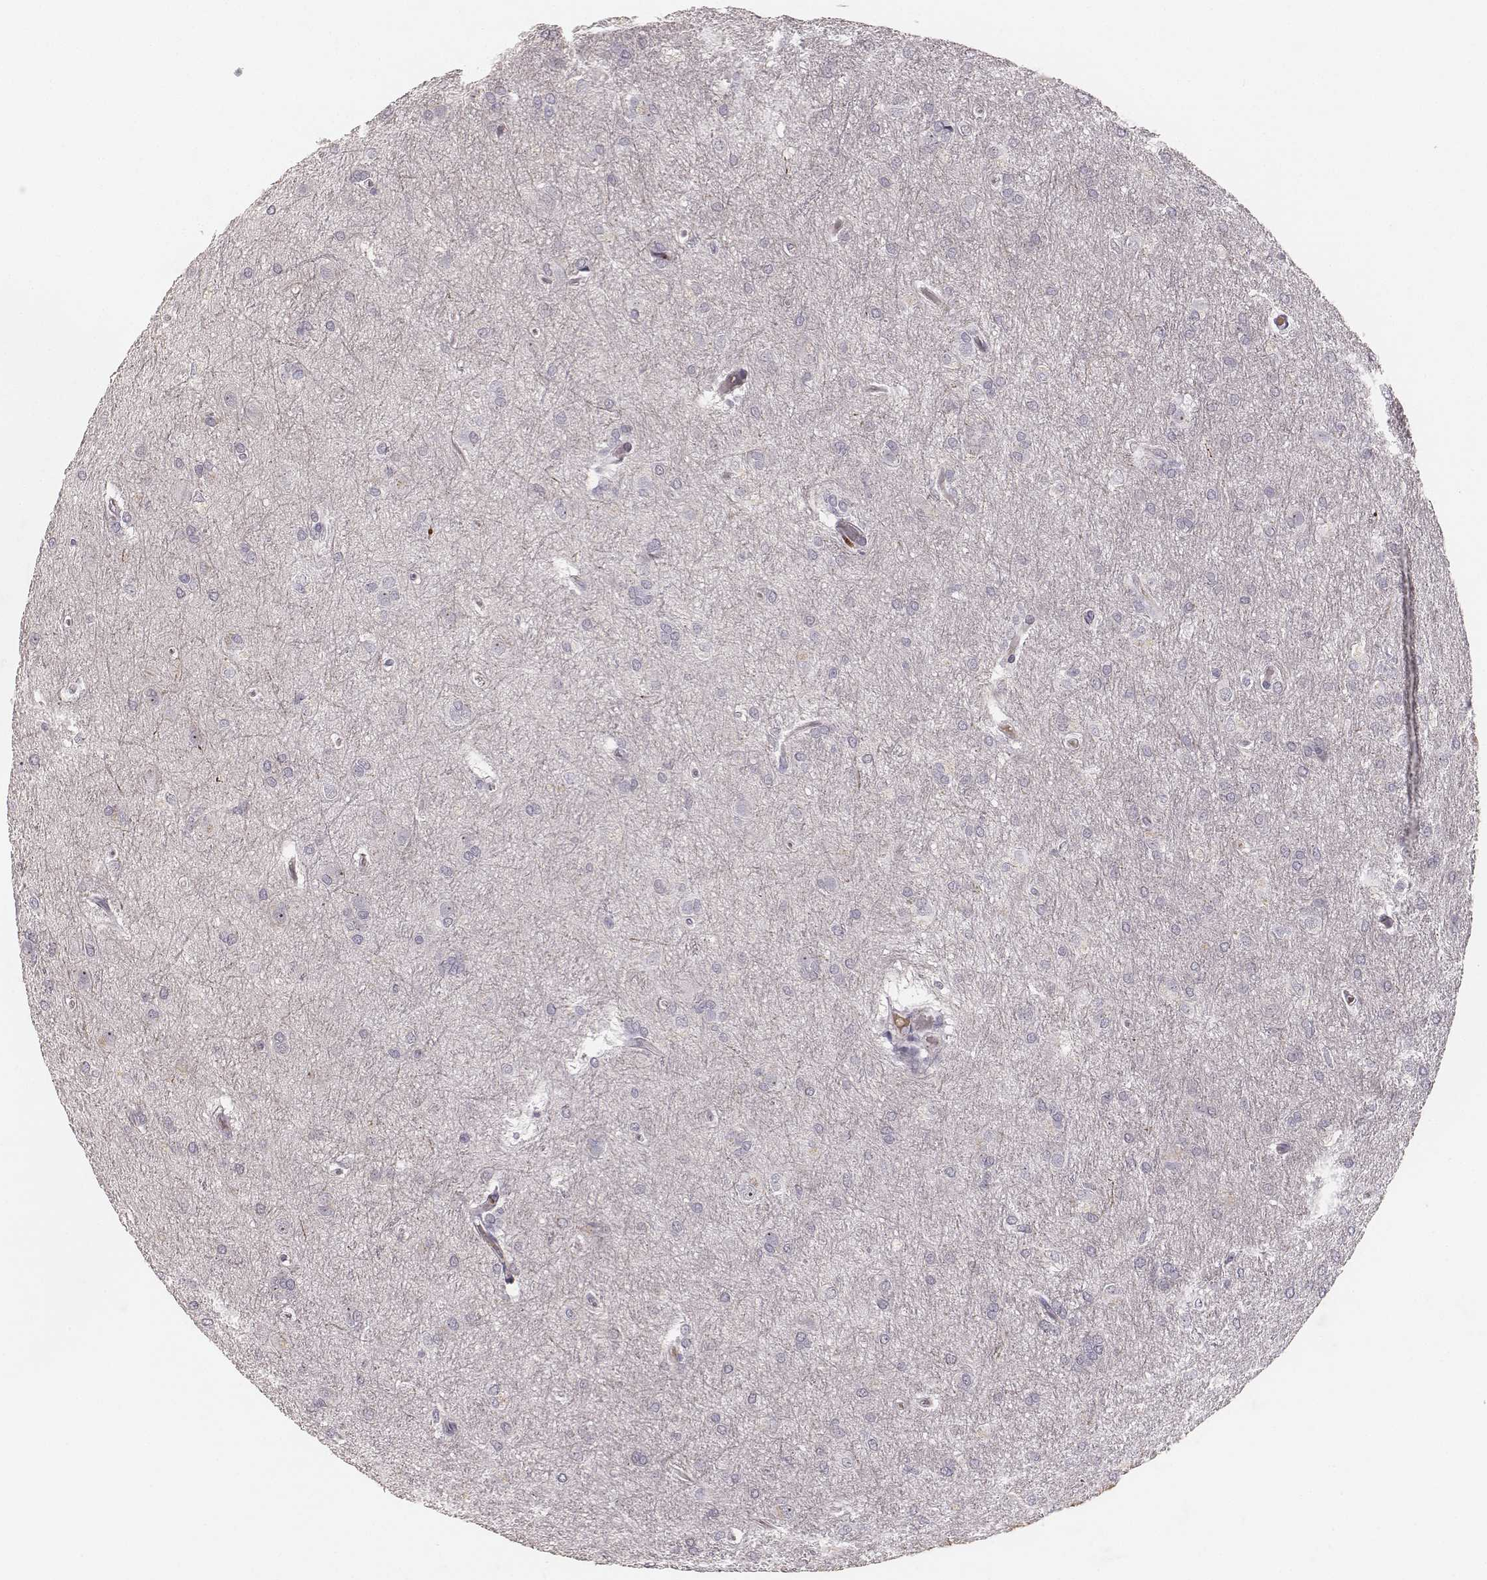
{"staining": {"intensity": "negative", "quantity": "none", "location": "none"}, "tissue": "glioma", "cell_type": "Tumor cells", "image_type": "cancer", "snomed": [{"axis": "morphology", "description": "Glioma, malignant, High grade"}, {"axis": "topography", "description": "Brain"}], "caption": "Immunohistochemistry image of human malignant glioma (high-grade) stained for a protein (brown), which demonstrates no positivity in tumor cells.", "gene": "MADCAM1", "patient": {"sex": "male", "age": 68}}